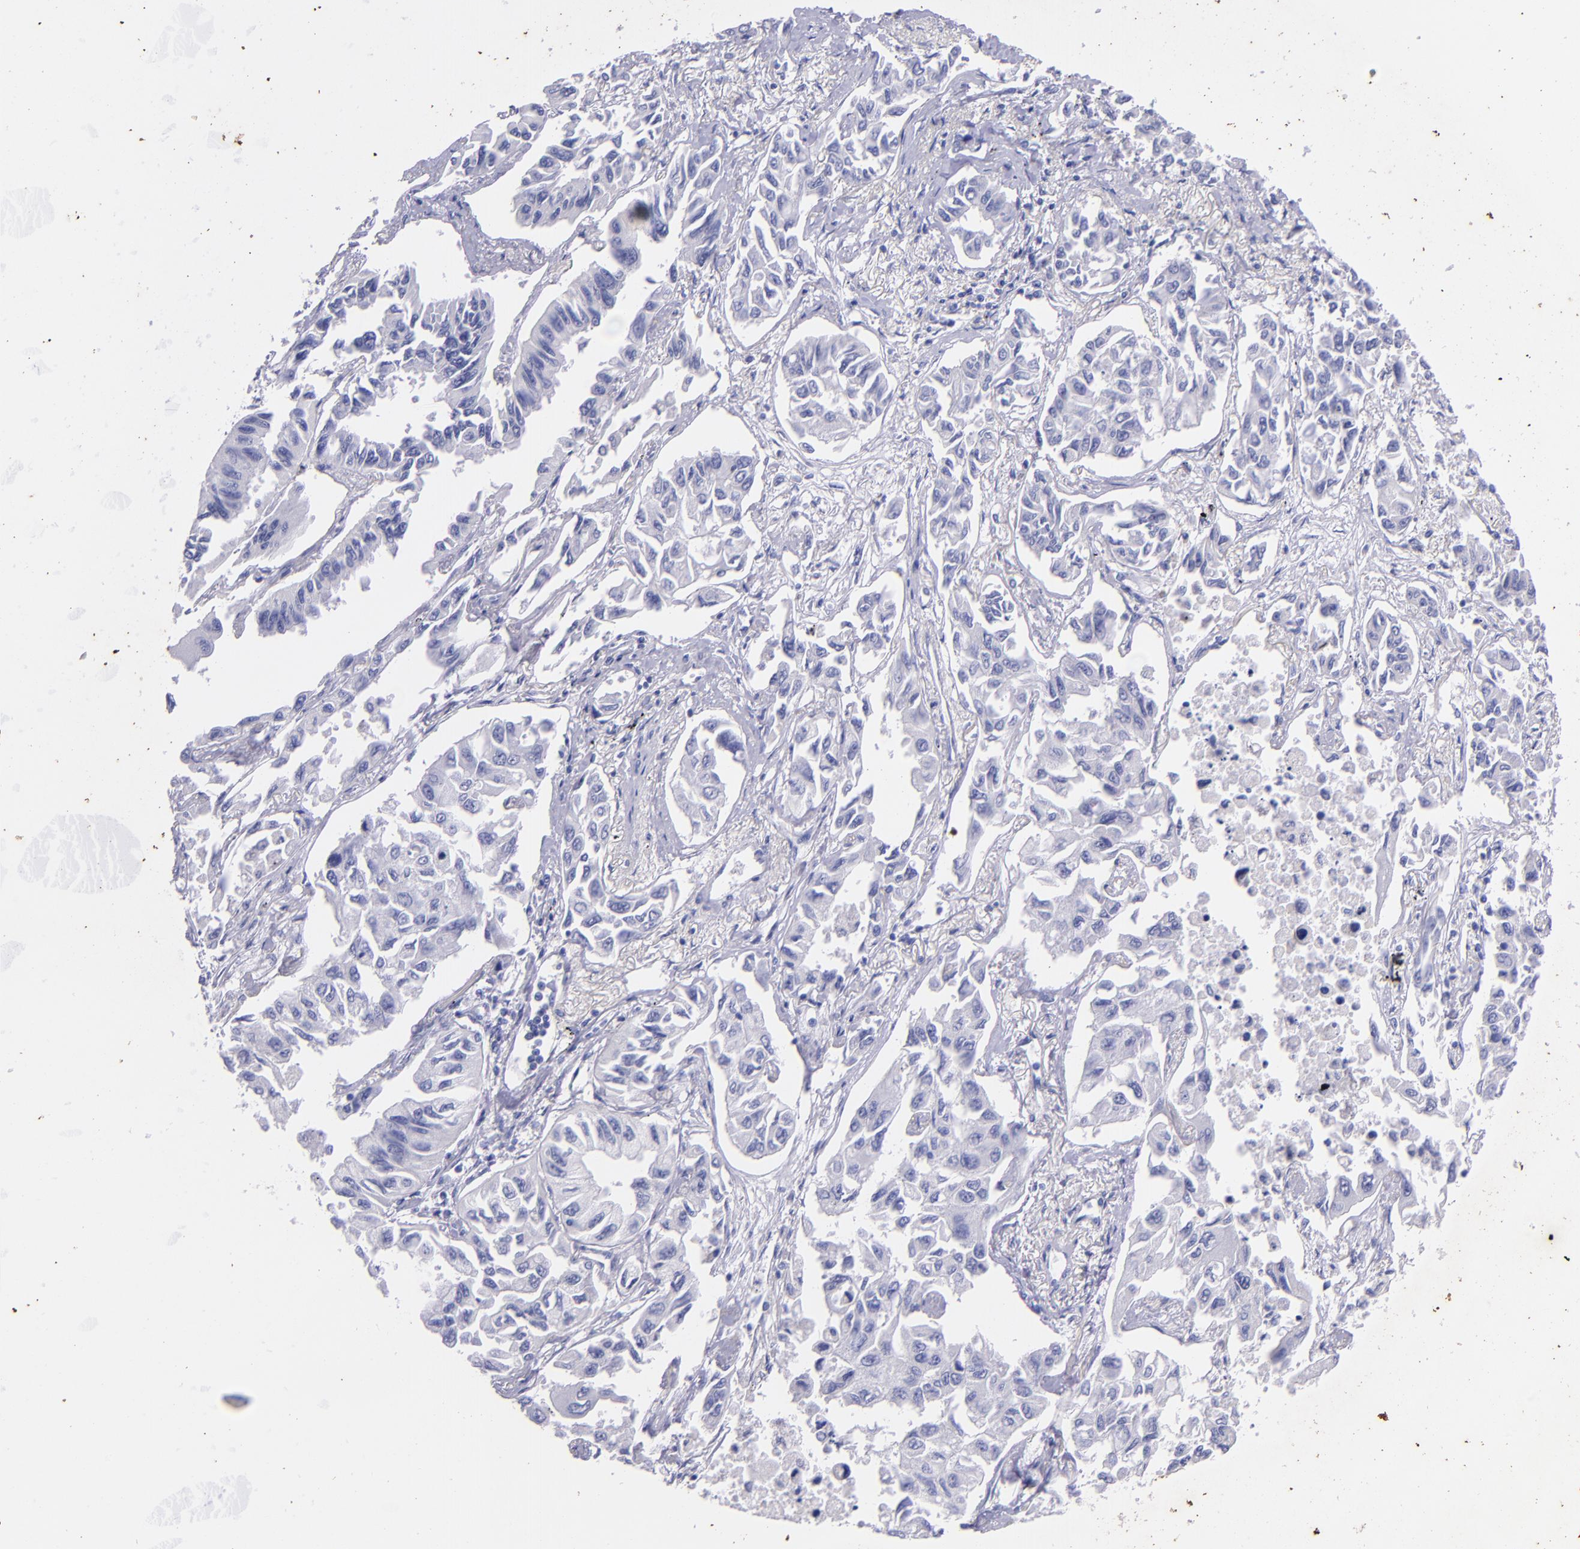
{"staining": {"intensity": "negative", "quantity": "none", "location": "none"}, "tissue": "lung cancer", "cell_type": "Tumor cells", "image_type": "cancer", "snomed": [{"axis": "morphology", "description": "Adenocarcinoma, NOS"}, {"axis": "topography", "description": "Lung"}], "caption": "Micrograph shows no protein expression in tumor cells of lung cancer (adenocarcinoma) tissue.", "gene": "UCHL1", "patient": {"sex": "male", "age": 64}}